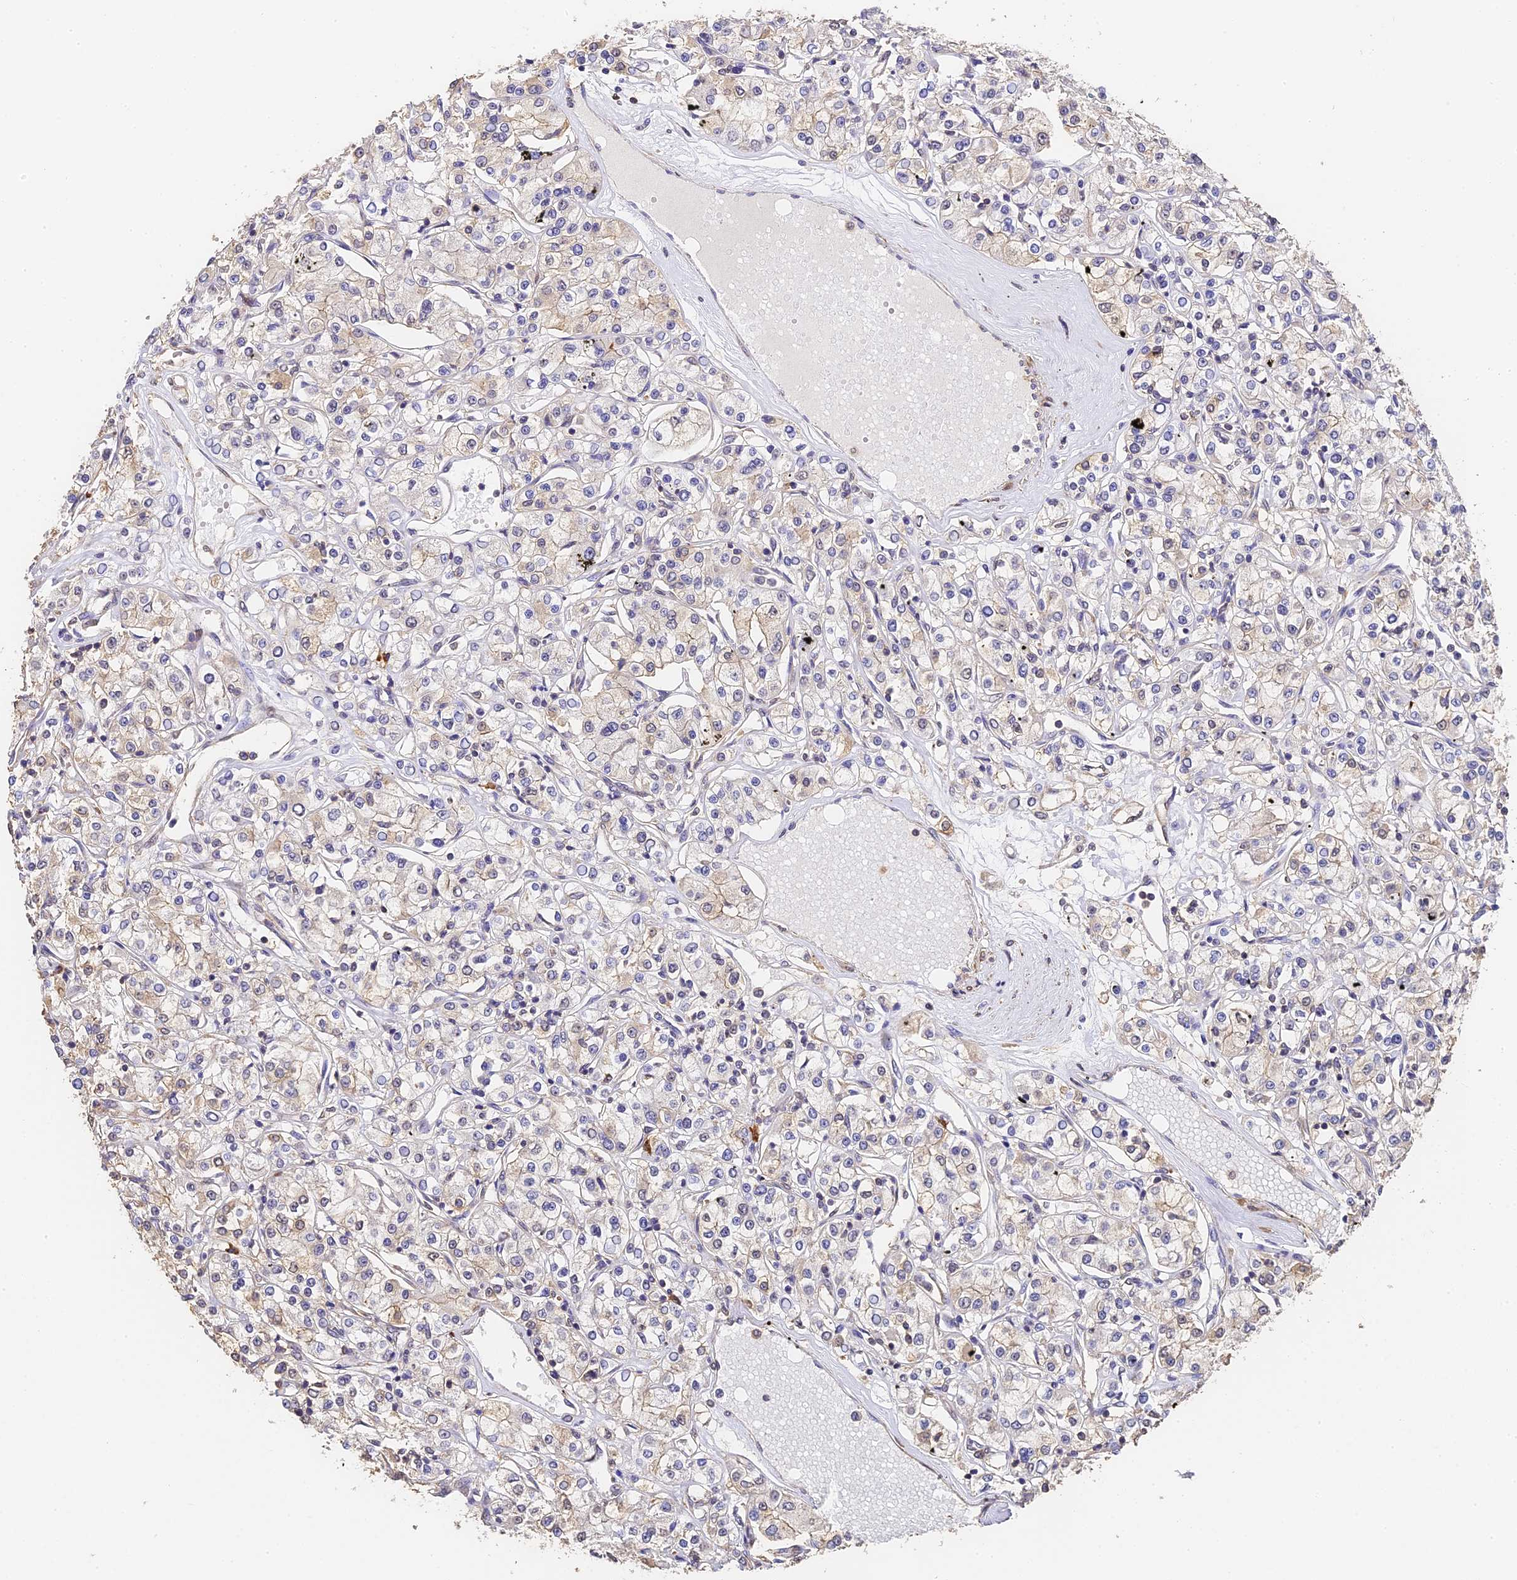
{"staining": {"intensity": "weak", "quantity": "25%-75%", "location": "cytoplasmic/membranous"}, "tissue": "renal cancer", "cell_type": "Tumor cells", "image_type": "cancer", "snomed": [{"axis": "morphology", "description": "Adenocarcinoma, NOS"}, {"axis": "topography", "description": "Kidney"}], "caption": "This micrograph demonstrates IHC staining of renal adenocarcinoma, with low weak cytoplasmic/membranous staining in approximately 25%-75% of tumor cells.", "gene": "SLC11A1", "patient": {"sex": "female", "age": 59}}